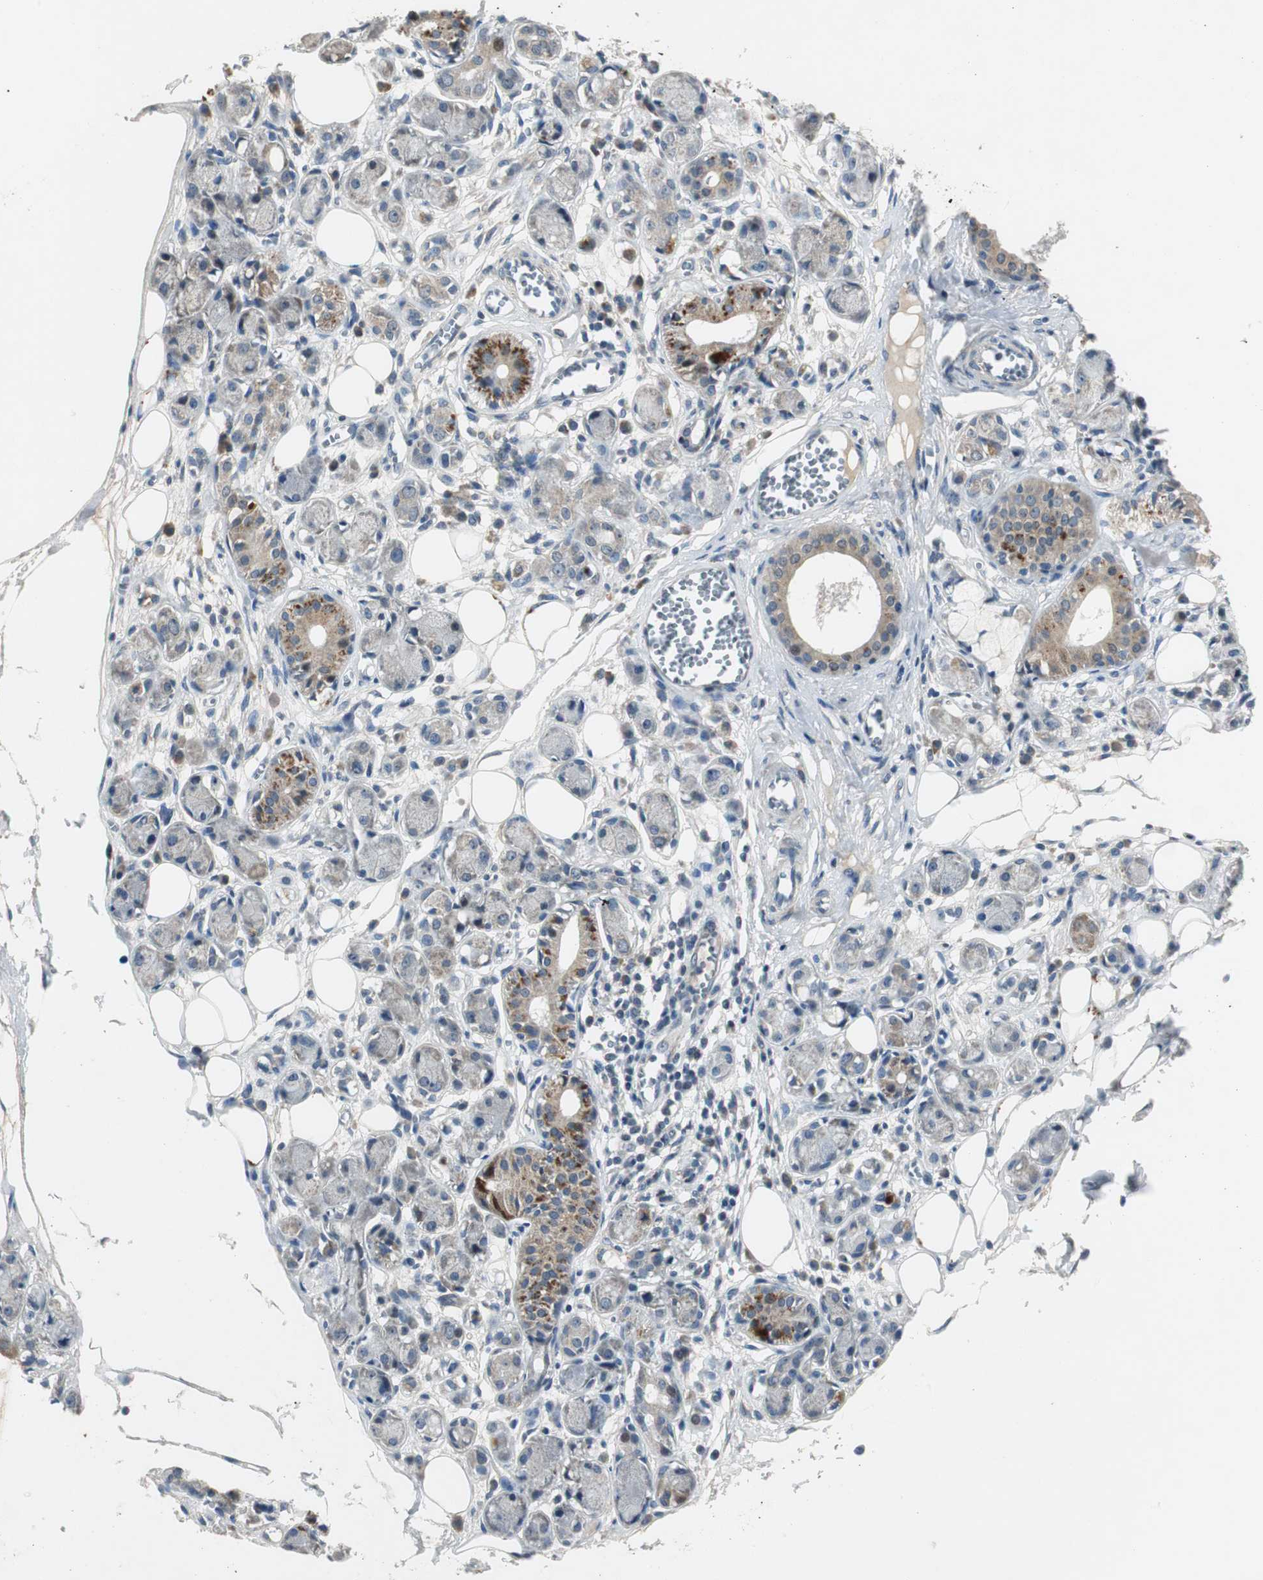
{"staining": {"intensity": "negative", "quantity": "none", "location": "none"}, "tissue": "adipose tissue", "cell_type": "Adipocytes", "image_type": "normal", "snomed": [{"axis": "morphology", "description": "Normal tissue, NOS"}, {"axis": "morphology", "description": "Inflammation, NOS"}, {"axis": "topography", "description": "Vascular tissue"}, {"axis": "topography", "description": "Salivary gland"}], "caption": "Immunohistochemical staining of normal human adipose tissue displays no significant positivity in adipocytes. (DAB immunohistochemistry (IHC) with hematoxylin counter stain).", "gene": "MYT1", "patient": {"sex": "female", "age": 75}}